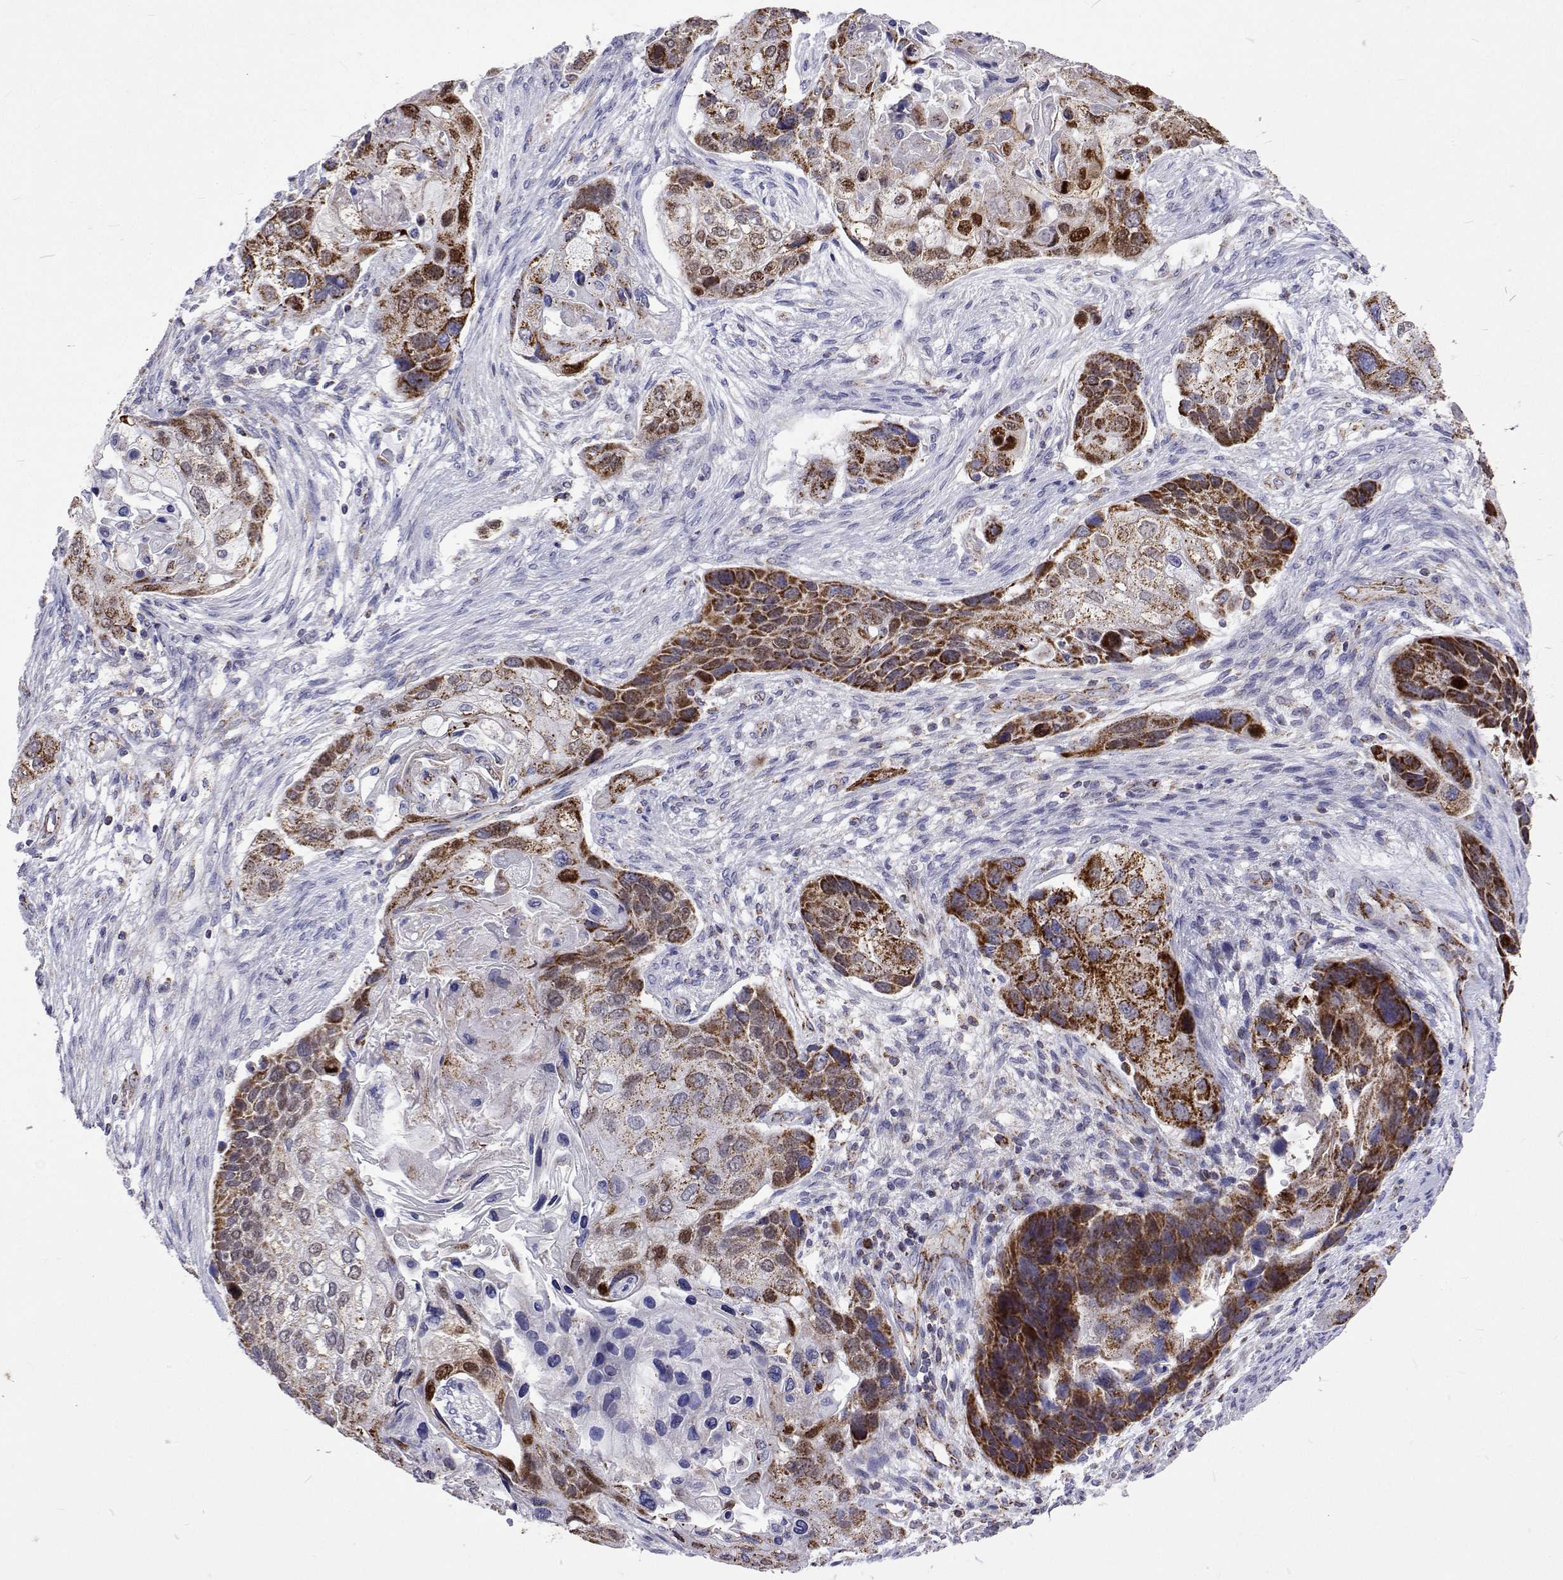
{"staining": {"intensity": "strong", "quantity": "25%-75%", "location": "cytoplasmic/membranous"}, "tissue": "lung cancer", "cell_type": "Tumor cells", "image_type": "cancer", "snomed": [{"axis": "morphology", "description": "Squamous cell carcinoma, NOS"}, {"axis": "topography", "description": "Lung"}], "caption": "The micrograph reveals immunohistochemical staining of squamous cell carcinoma (lung). There is strong cytoplasmic/membranous expression is seen in approximately 25%-75% of tumor cells.", "gene": "MCCC2", "patient": {"sex": "male", "age": 69}}